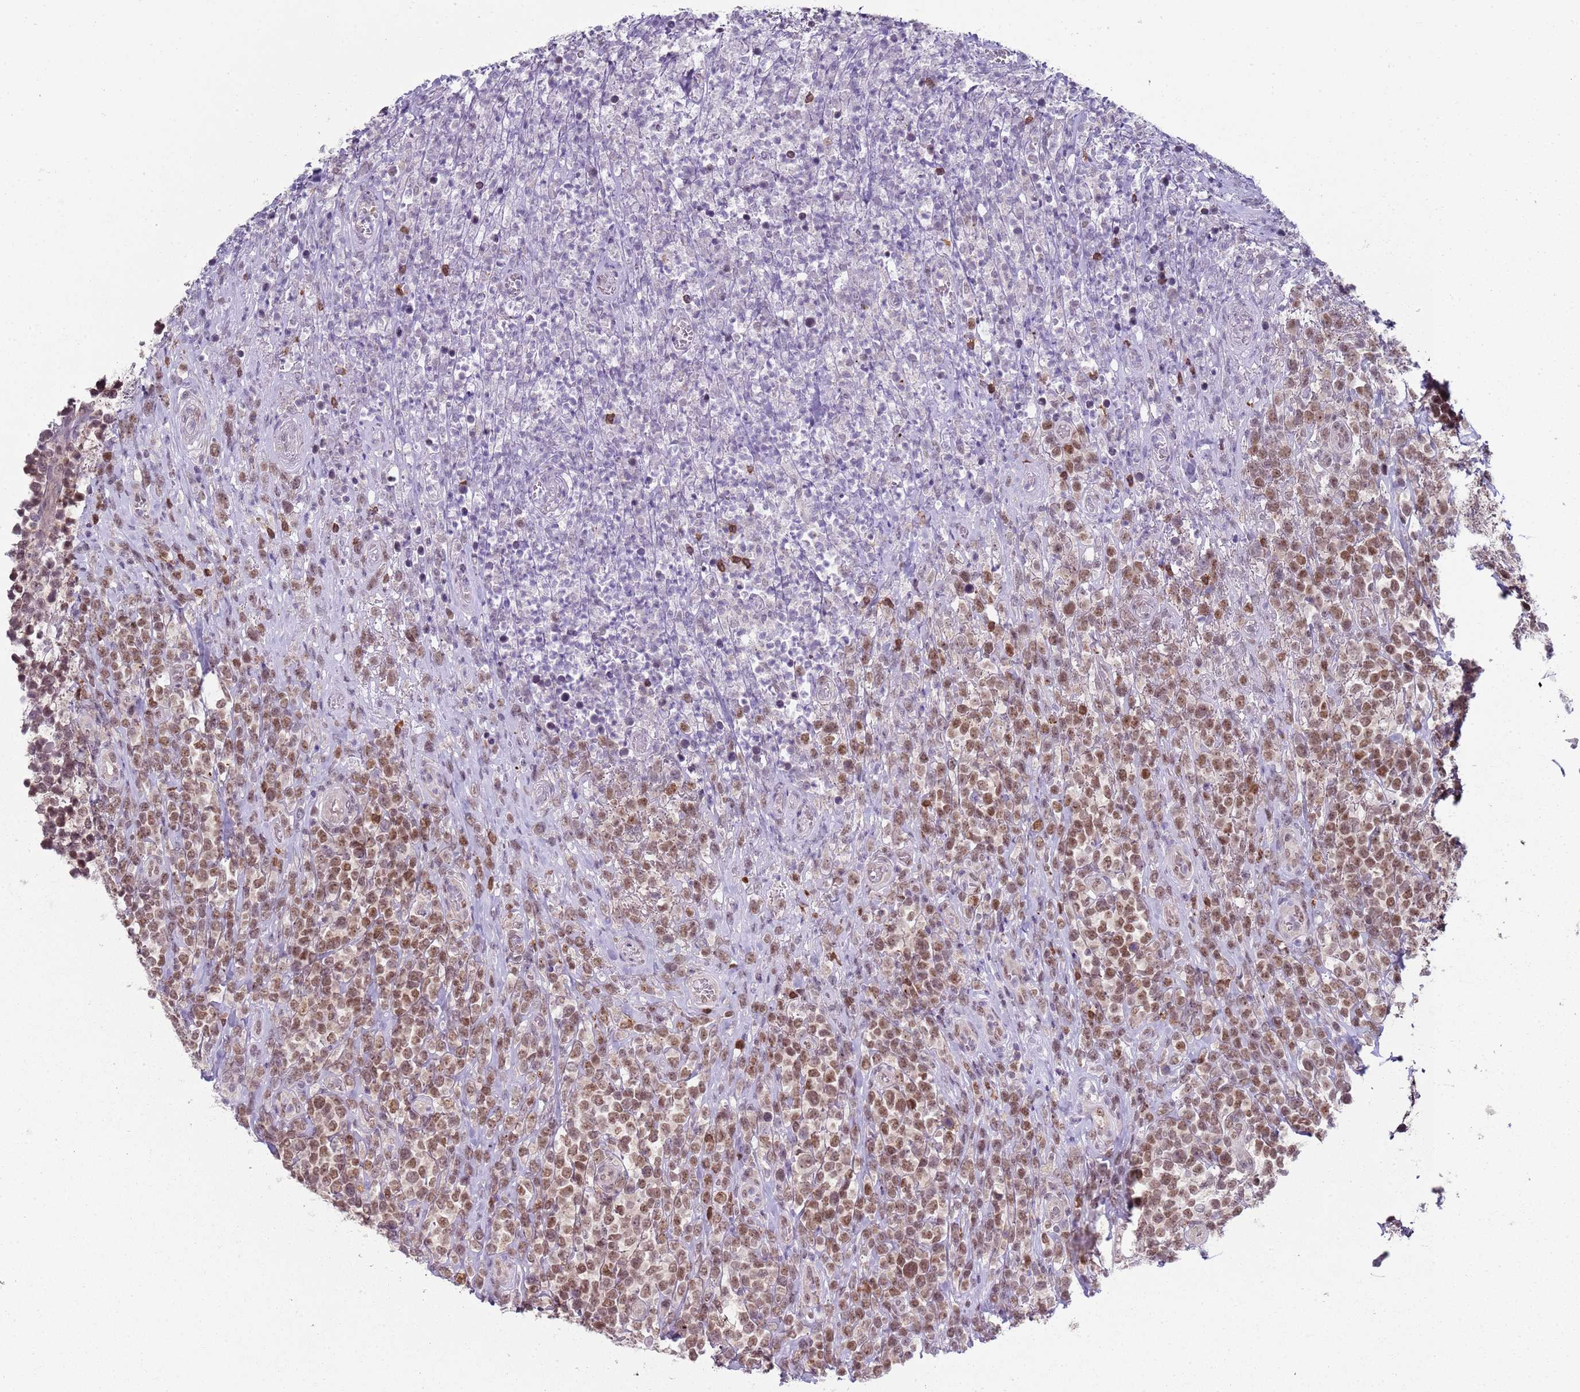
{"staining": {"intensity": "moderate", "quantity": ">75%", "location": "nuclear"}, "tissue": "lymphoma", "cell_type": "Tumor cells", "image_type": "cancer", "snomed": [{"axis": "morphology", "description": "Malignant lymphoma, non-Hodgkin's type, High grade"}, {"axis": "topography", "description": "Soft tissue"}], "caption": "Protein expression analysis of lymphoma shows moderate nuclear staining in about >75% of tumor cells.", "gene": "SMARCAL1", "patient": {"sex": "female", "age": 56}}